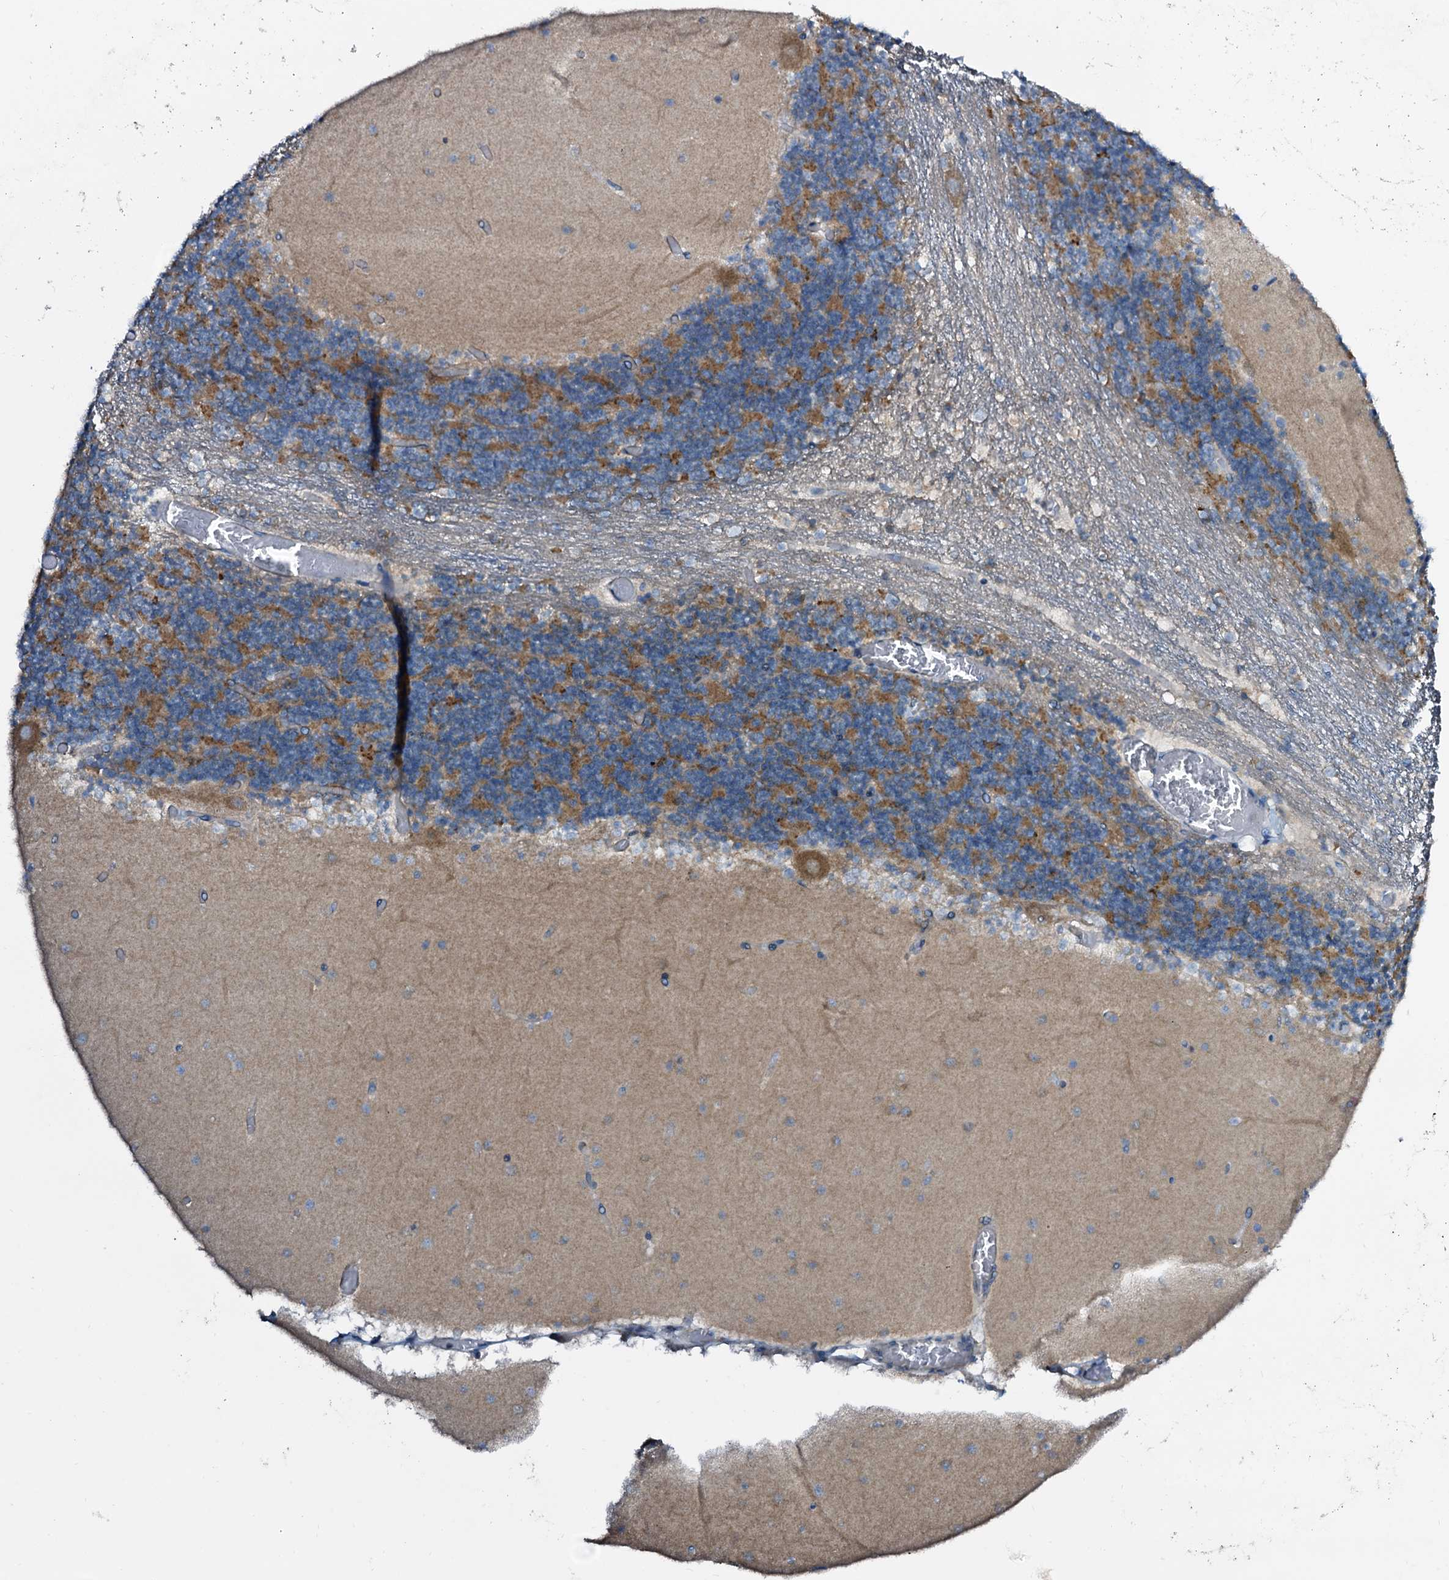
{"staining": {"intensity": "moderate", "quantity": "<25%", "location": "cytoplasmic/membranous"}, "tissue": "cerebellum", "cell_type": "Cells in granular layer", "image_type": "normal", "snomed": [{"axis": "morphology", "description": "Normal tissue, NOS"}, {"axis": "topography", "description": "Cerebellum"}], "caption": "Protein positivity by immunohistochemistry reveals moderate cytoplasmic/membranous staining in approximately <25% of cells in granular layer in benign cerebellum.", "gene": "STARD13", "patient": {"sex": "female", "age": 28}}